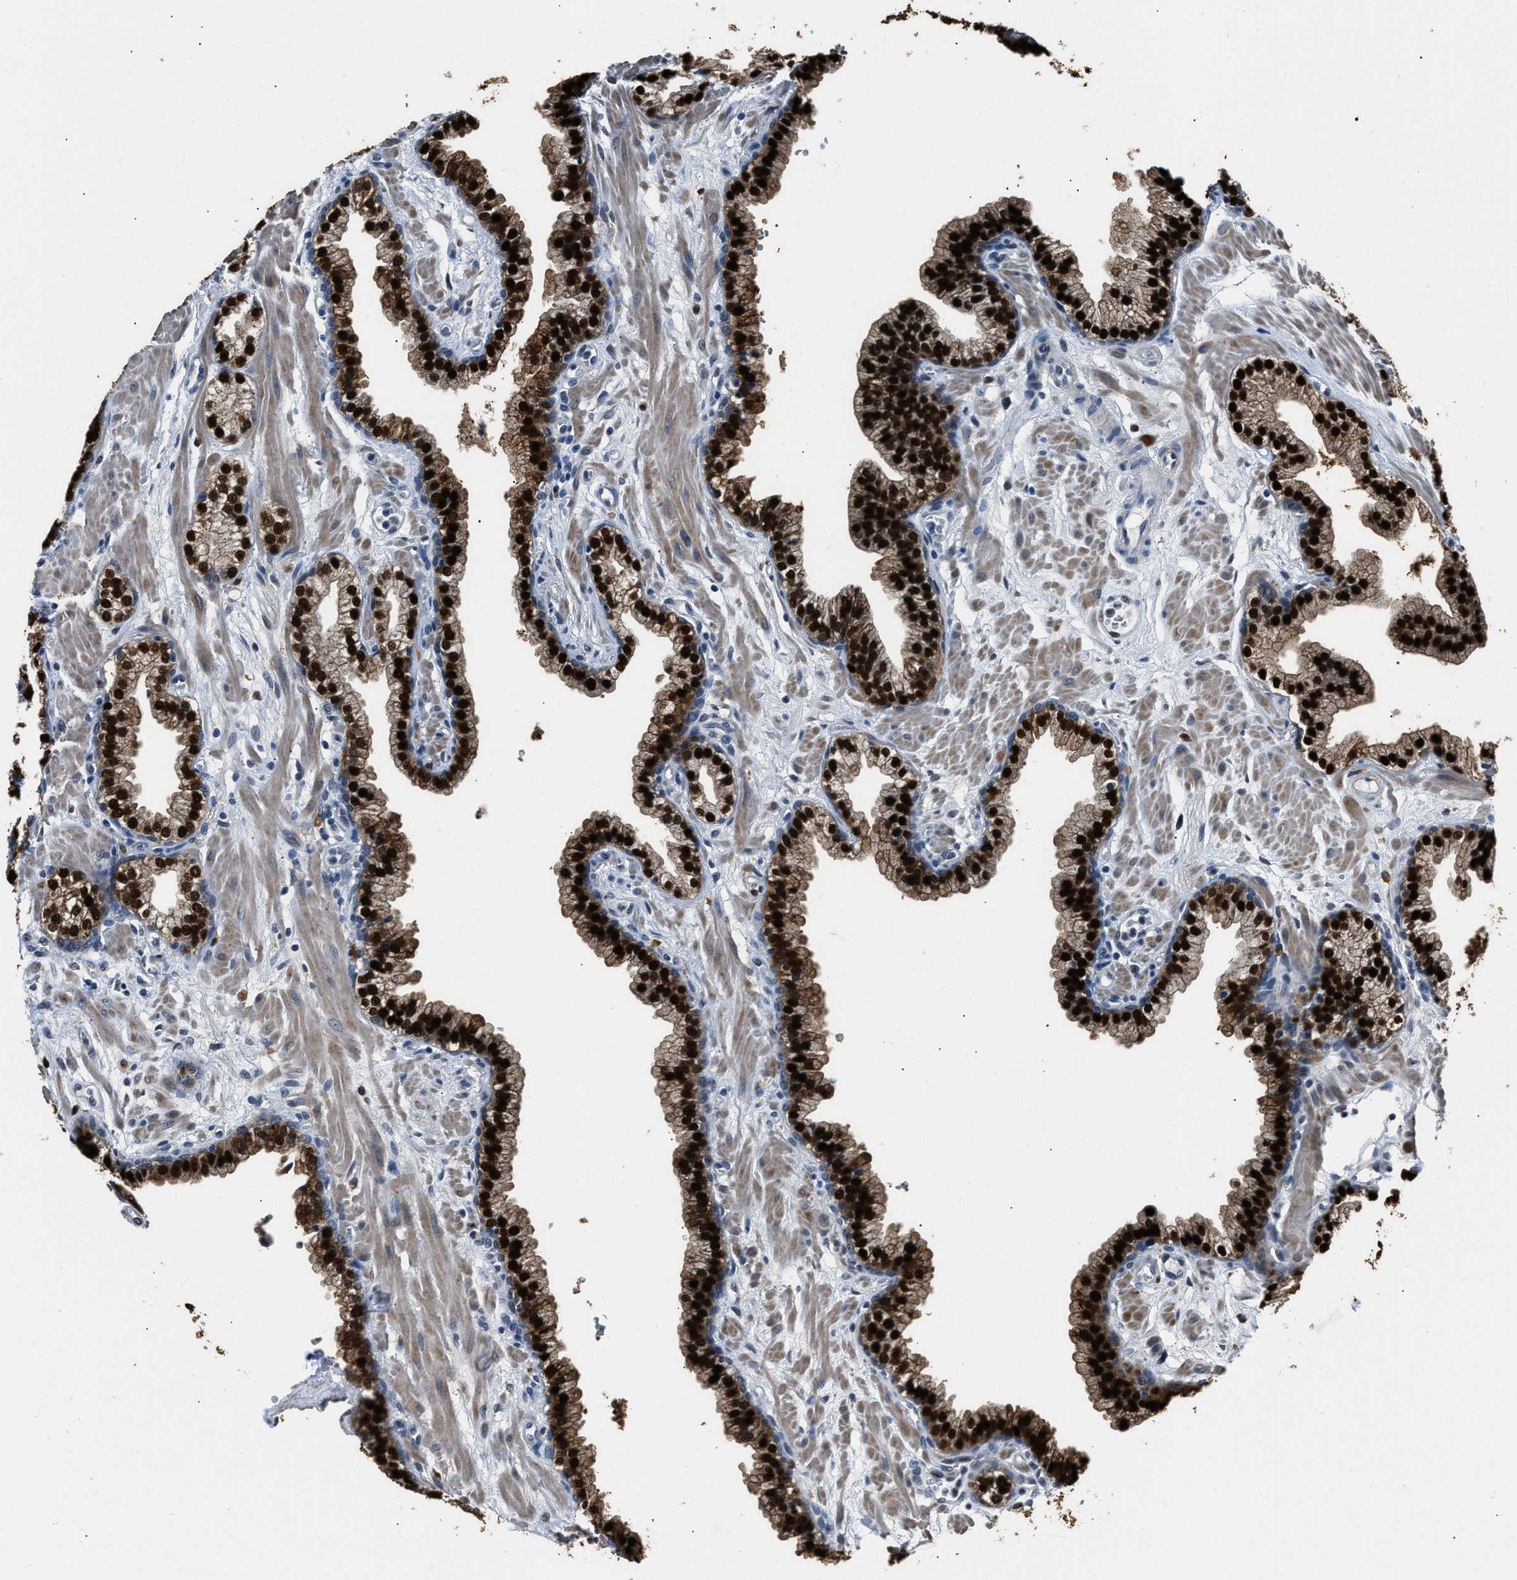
{"staining": {"intensity": "strong", "quantity": "25%-75%", "location": "nuclear"}, "tissue": "prostate", "cell_type": "Glandular cells", "image_type": "normal", "snomed": [{"axis": "morphology", "description": "Normal tissue, NOS"}, {"axis": "morphology", "description": "Urothelial carcinoma, Low grade"}, {"axis": "topography", "description": "Urinary bladder"}, {"axis": "topography", "description": "Prostate"}], "caption": "Protein expression analysis of unremarkable prostate shows strong nuclear positivity in approximately 25%-75% of glandular cells. (DAB IHC with brightfield microscopy, high magnification).", "gene": "NSUN5", "patient": {"sex": "male", "age": 60}}